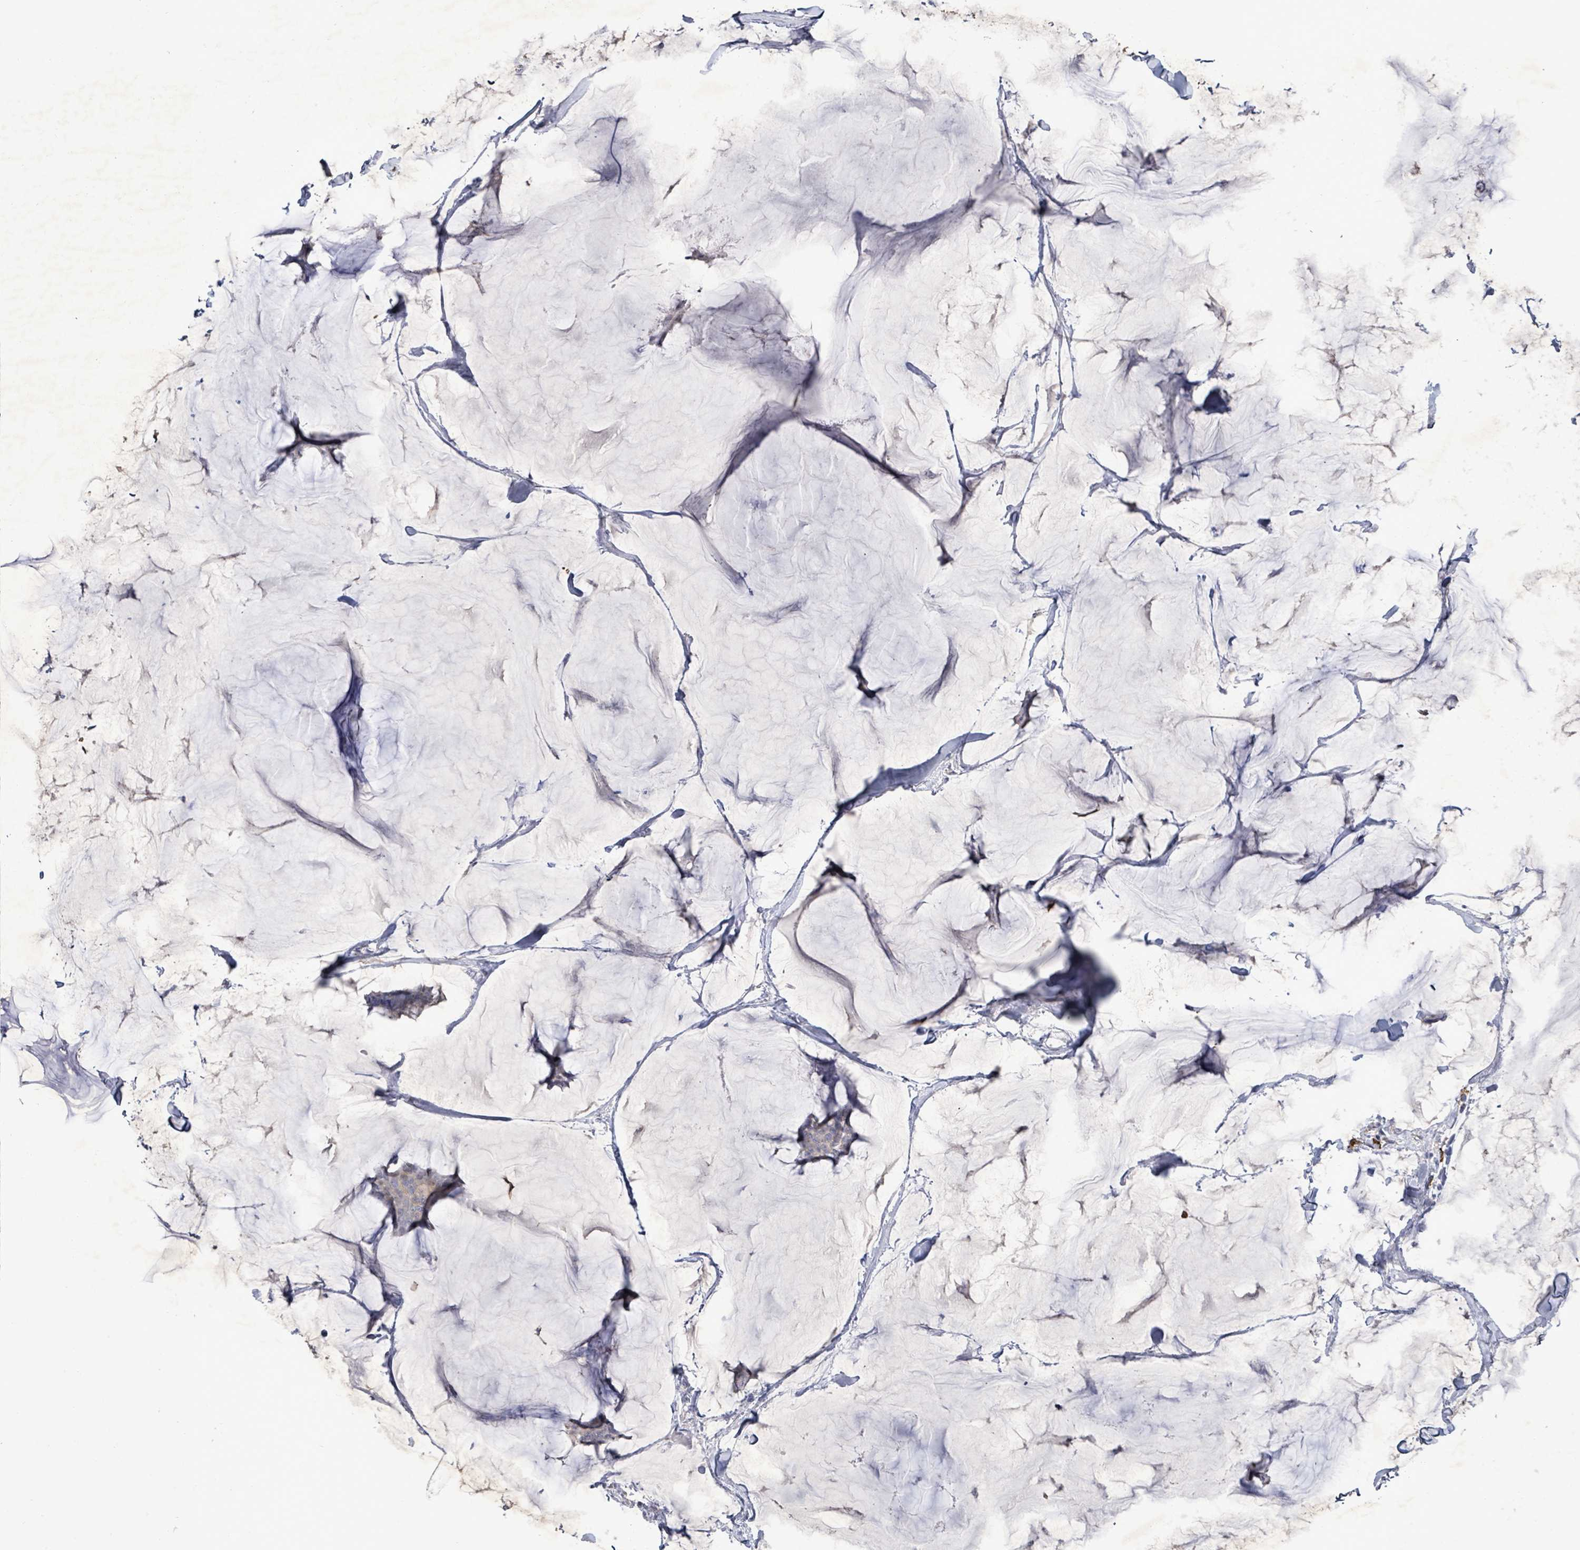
{"staining": {"intensity": "negative", "quantity": "none", "location": "none"}, "tissue": "breast cancer", "cell_type": "Tumor cells", "image_type": "cancer", "snomed": [{"axis": "morphology", "description": "Duct carcinoma"}, {"axis": "topography", "description": "Breast"}], "caption": "Immunohistochemistry image of neoplastic tissue: human breast cancer stained with DAB (3,3'-diaminobenzidine) reveals no significant protein expression in tumor cells.", "gene": "FAM210A", "patient": {"sex": "female", "age": 93}}